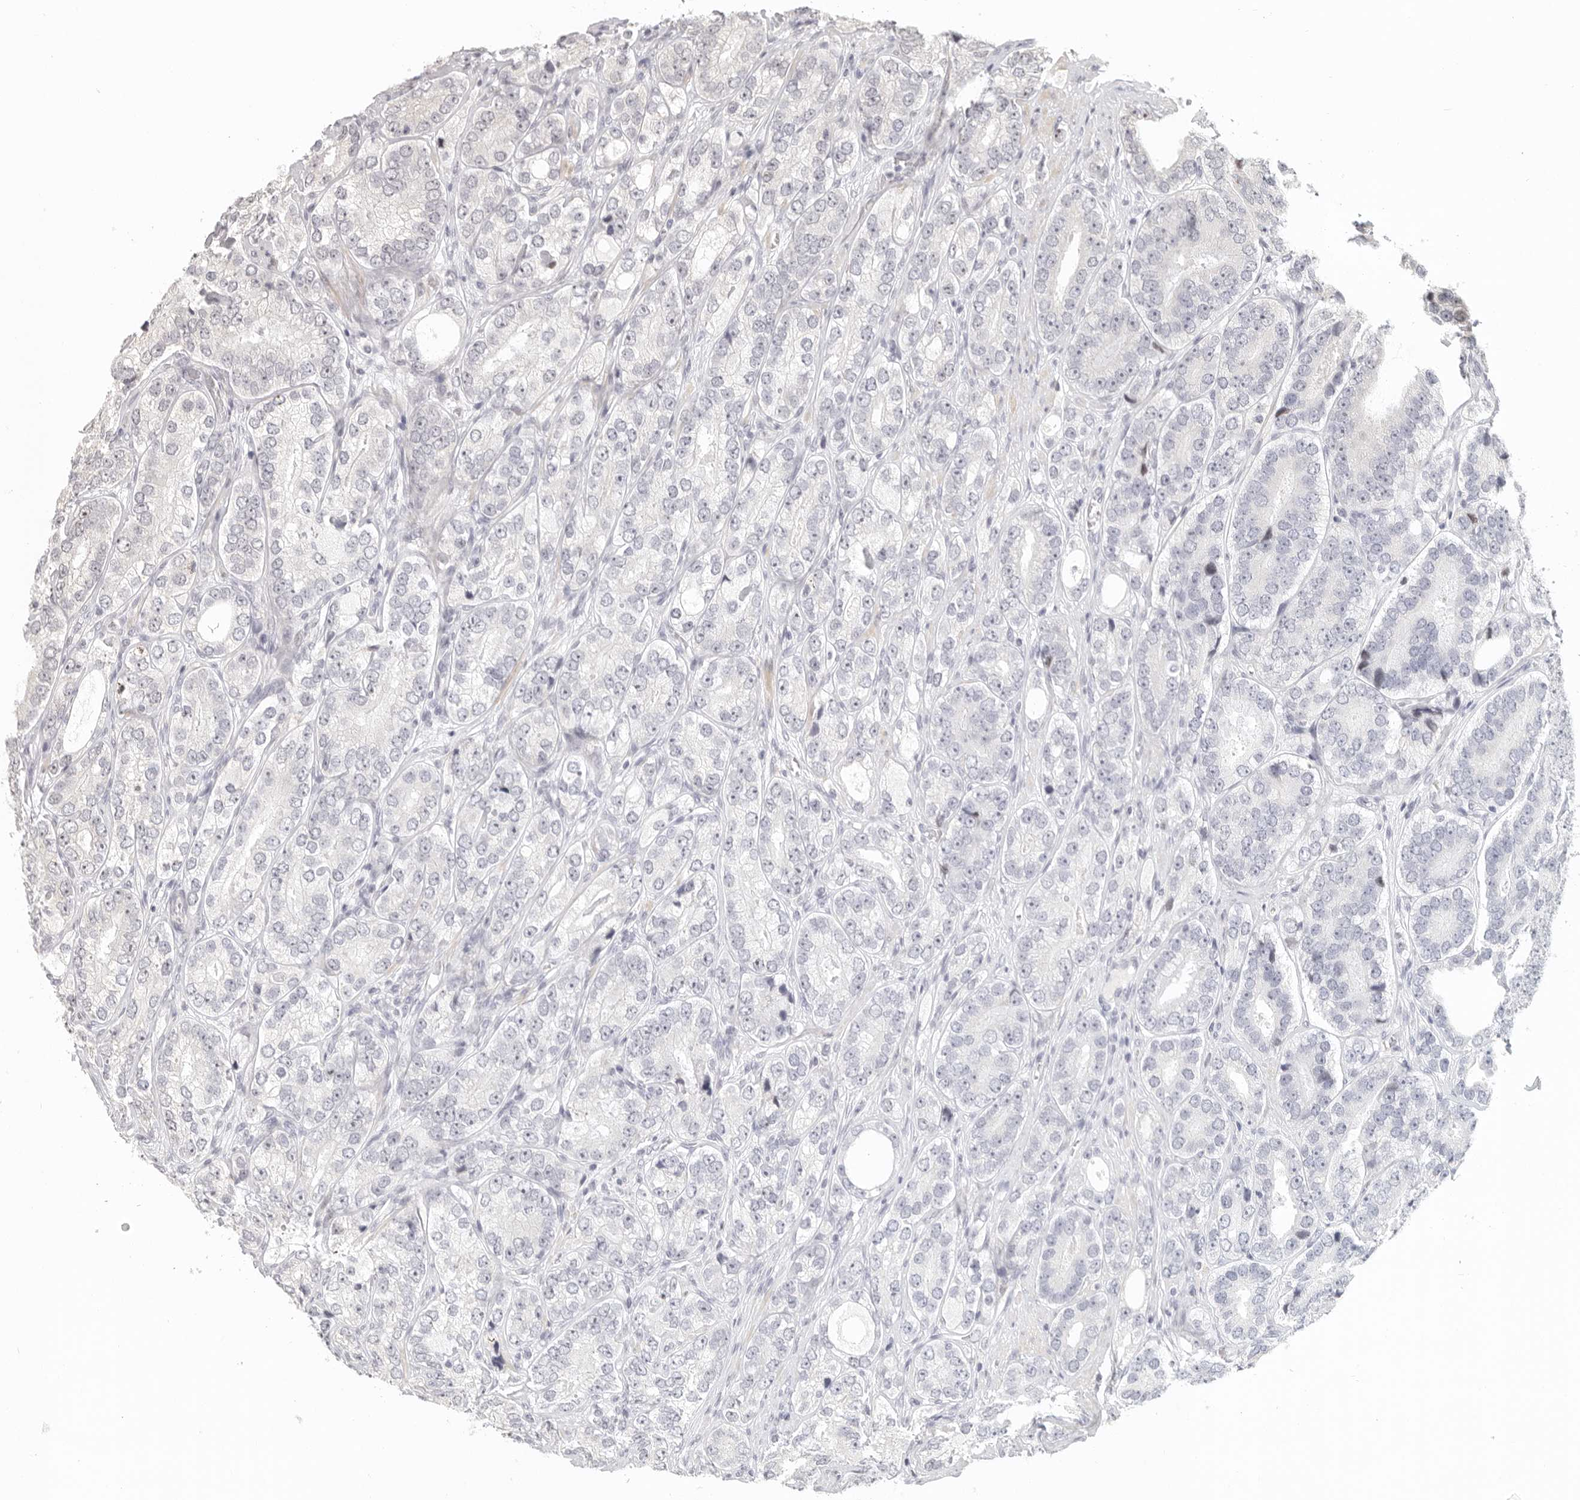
{"staining": {"intensity": "negative", "quantity": "none", "location": "none"}, "tissue": "prostate cancer", "cell_type": "Tumor cells", "image_type": "cancer", "snomed": [{"axis": "morphology", "description": "Adenocarcinoma, High grade"}, {"axis": "topography", "description": "Prostate"}], "caption": "Immunohistochemical staining of human prostate cancer shows no significant expression in tumor cells.", "gene": "GPBP1L1", "patient": {"sex": "male", "age": 56}}